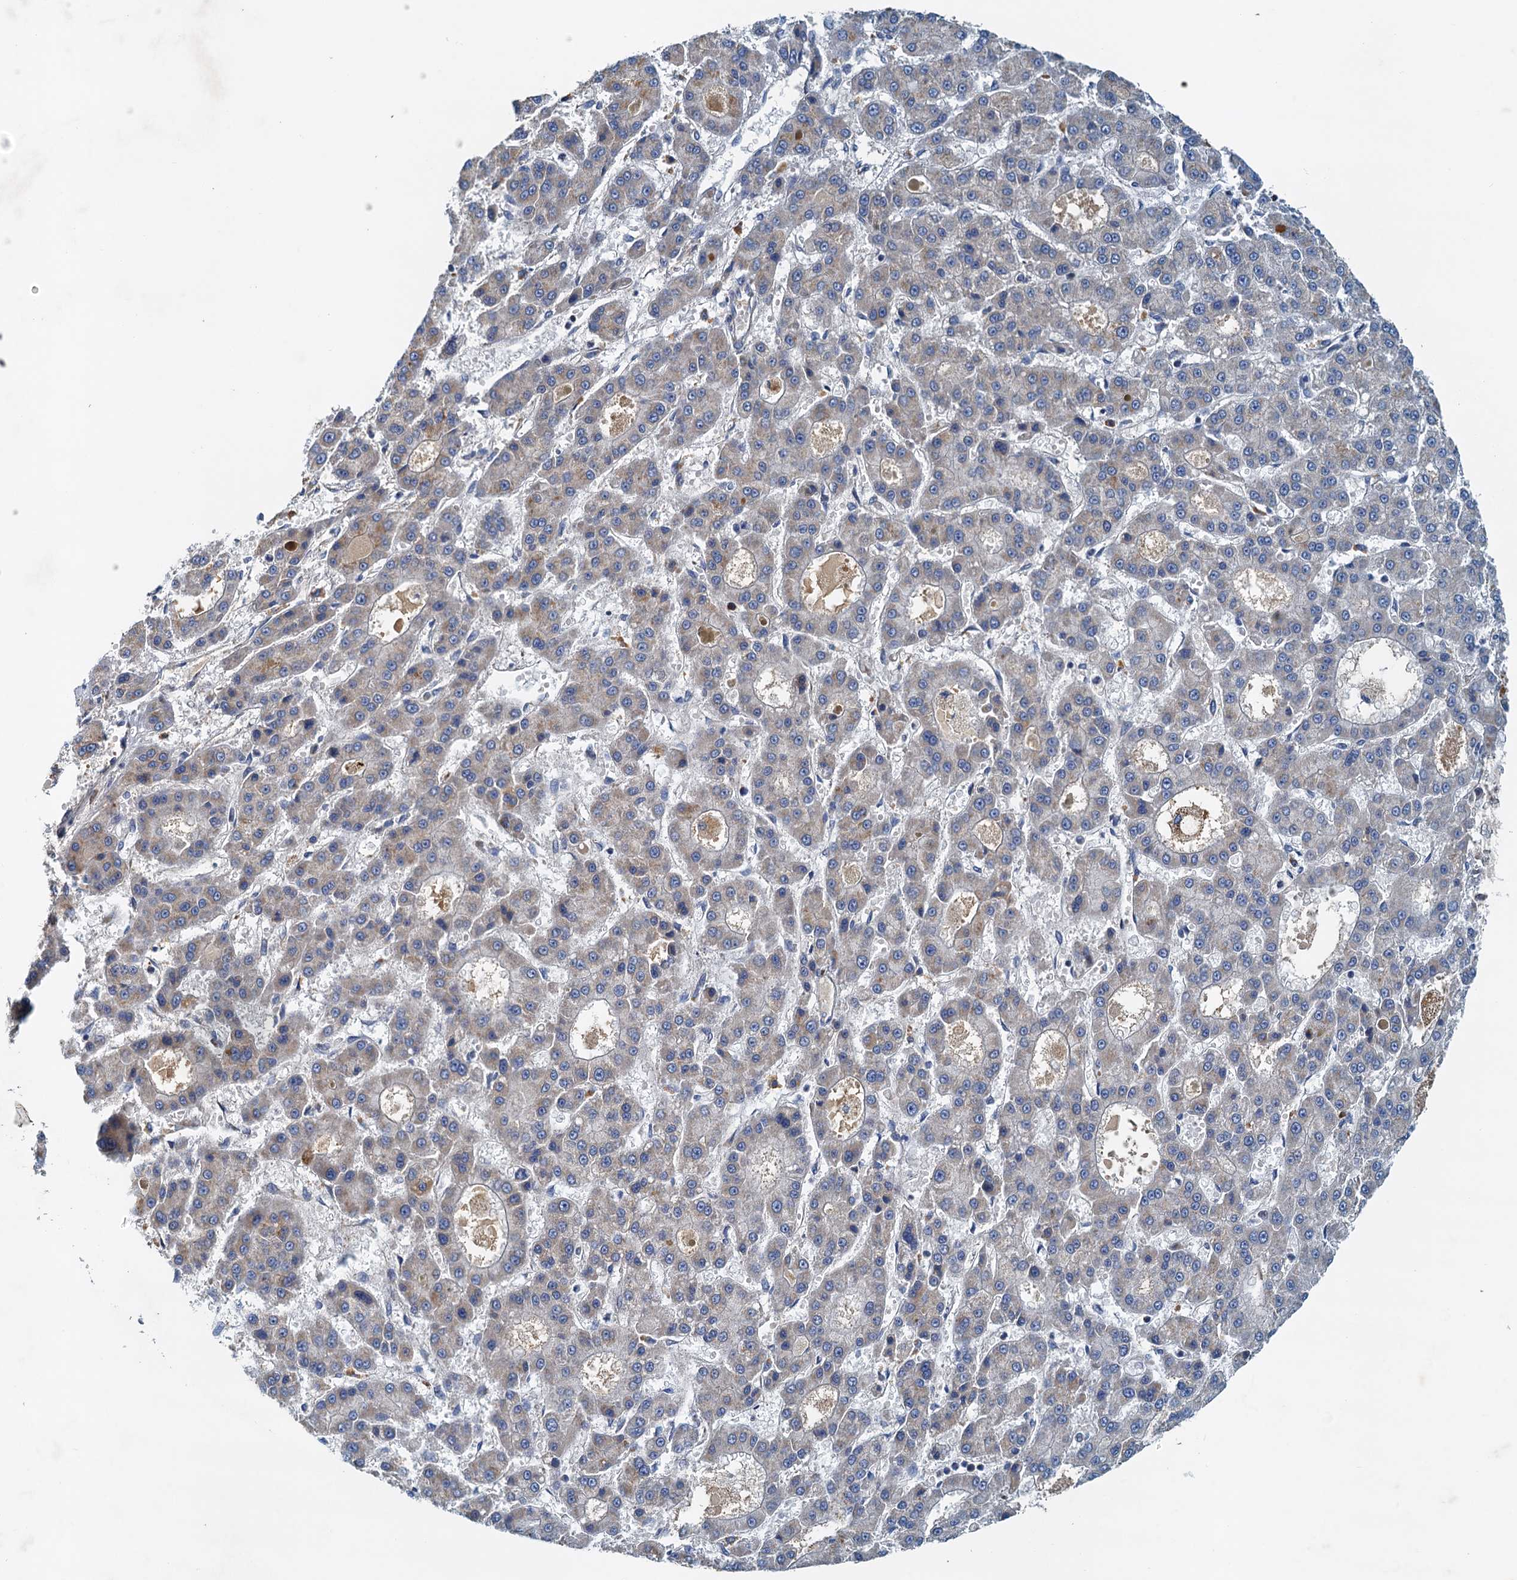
{"staining": {"intensity": "negative", "quantity": "none", "location": "none"}, "tissue": "liver cancer", "cell_type": "Tumor cells", "image_type": "cancer", "snomed": [{"axis": "morphology", "description": "Carcinoma, Hepatocellular, NOS"}, {"axis": "topography", "description": "Liver"}], "caption": "High magnification brightfield microscopy of liver cancer stained with DAB (3,3'-diaminobenzidine) (brown) and counterstained with hematoxylin (blue): tumor cells show no significant positivity.", "gene": "POC1A", "patient": {"sex": "male", "age": 70}}